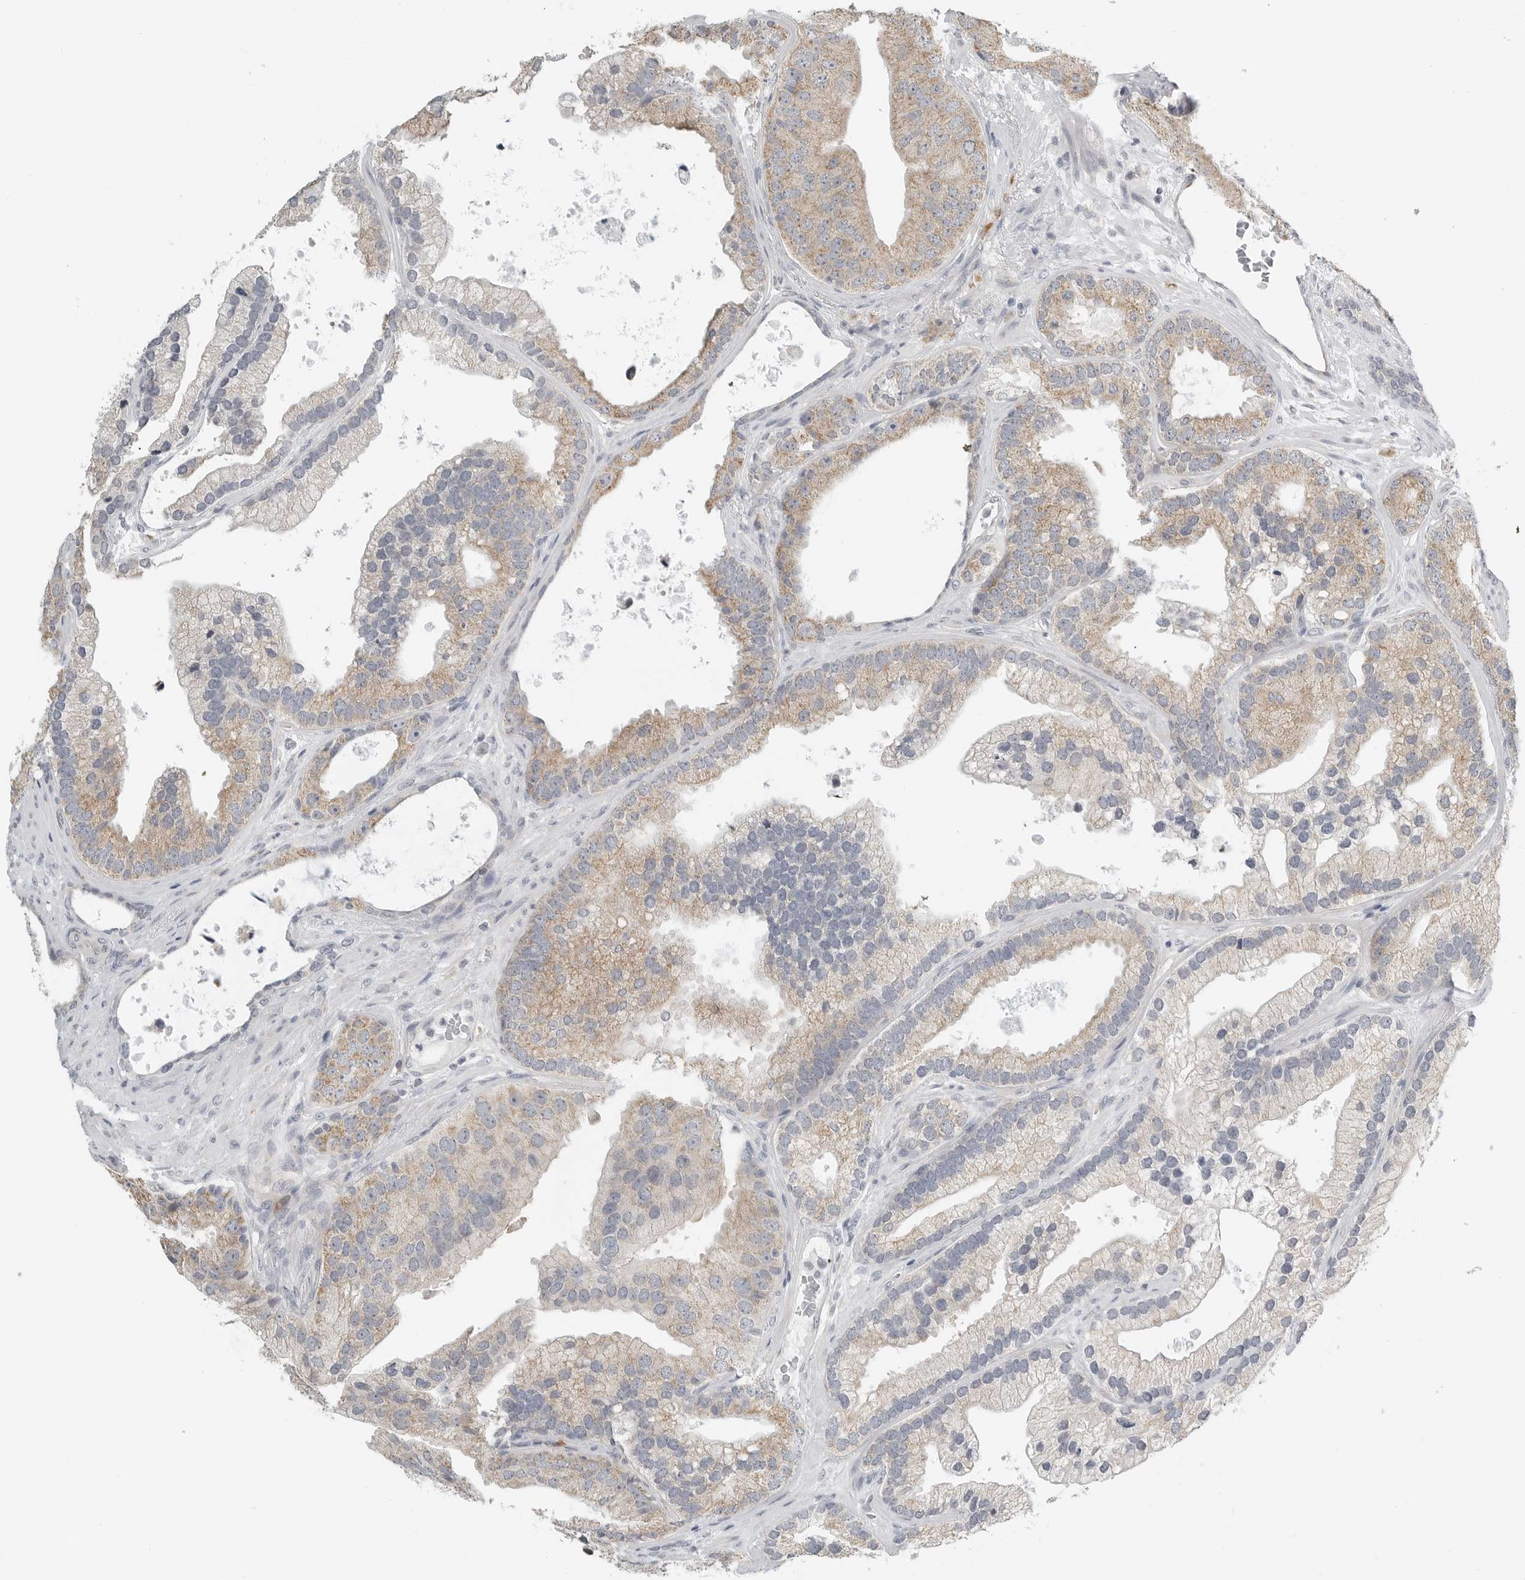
{"staining": {"intensity": "moderate", "quantity": ">75%", "location": "cytoplasmic/membranous"}, "tissue": "prostate cancer", "cell_type": "Tumor cells", "image_type": "cancer", "snomed": [{"axis": "morphology", "description": "Adenocarcinoma, High grade"}, {"axis": "topography", "description": "Prostate"}], "caption": "Prostate cancer (high-grade adenocarcinoma) stained with immunohistochemistry (IHC) displays moderate cytoplasmic/membranous expression in about >75% of tumor cells. The protein of interest is stained brown, and the nuclei are stained in blue (DAB IHC with brightfield microscopy, high magnification).", "gene": "IL12RB2", "patient": {"sex": "male", "age": 70}}